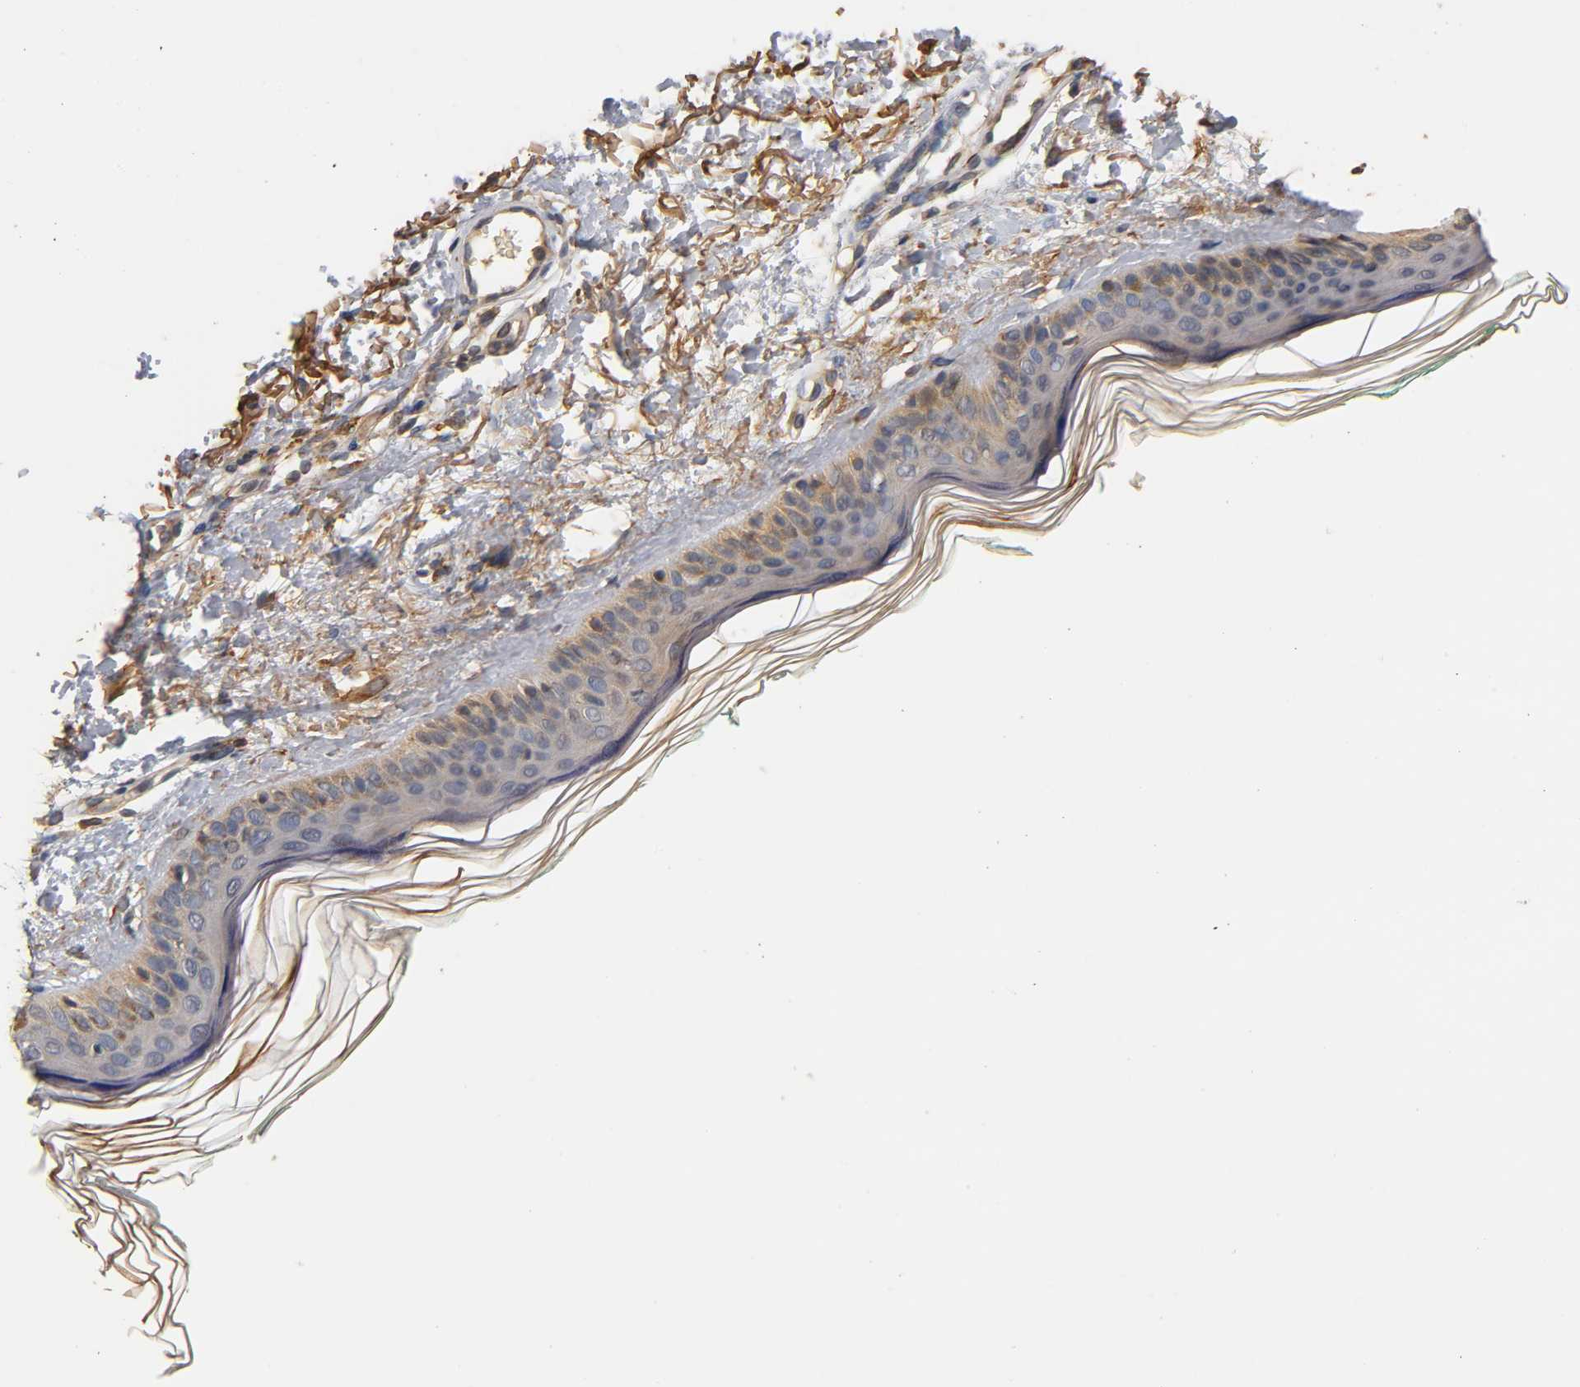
{"staining": {"intensity": "weak", "quantity": "25%-75%", "location": "cytoplasmic/membranous"}, "tissue": "skin", "cell_type": "Fibroblasts", "image_type": "normal", "snomed": [{"axis": "morphology", "description": "Normal tissue, NOS"}, {"axis": "topography", "description": "Skin"}], "caption": "Immunohistochemistry (IHC) of normal human skin demonstrates low levels of weak cytoplasmic/membranous expression in approximately 25%-75% of fibroblasts.", "gene": "SCAP", "patient": {"sex": "male", "age": 71}}